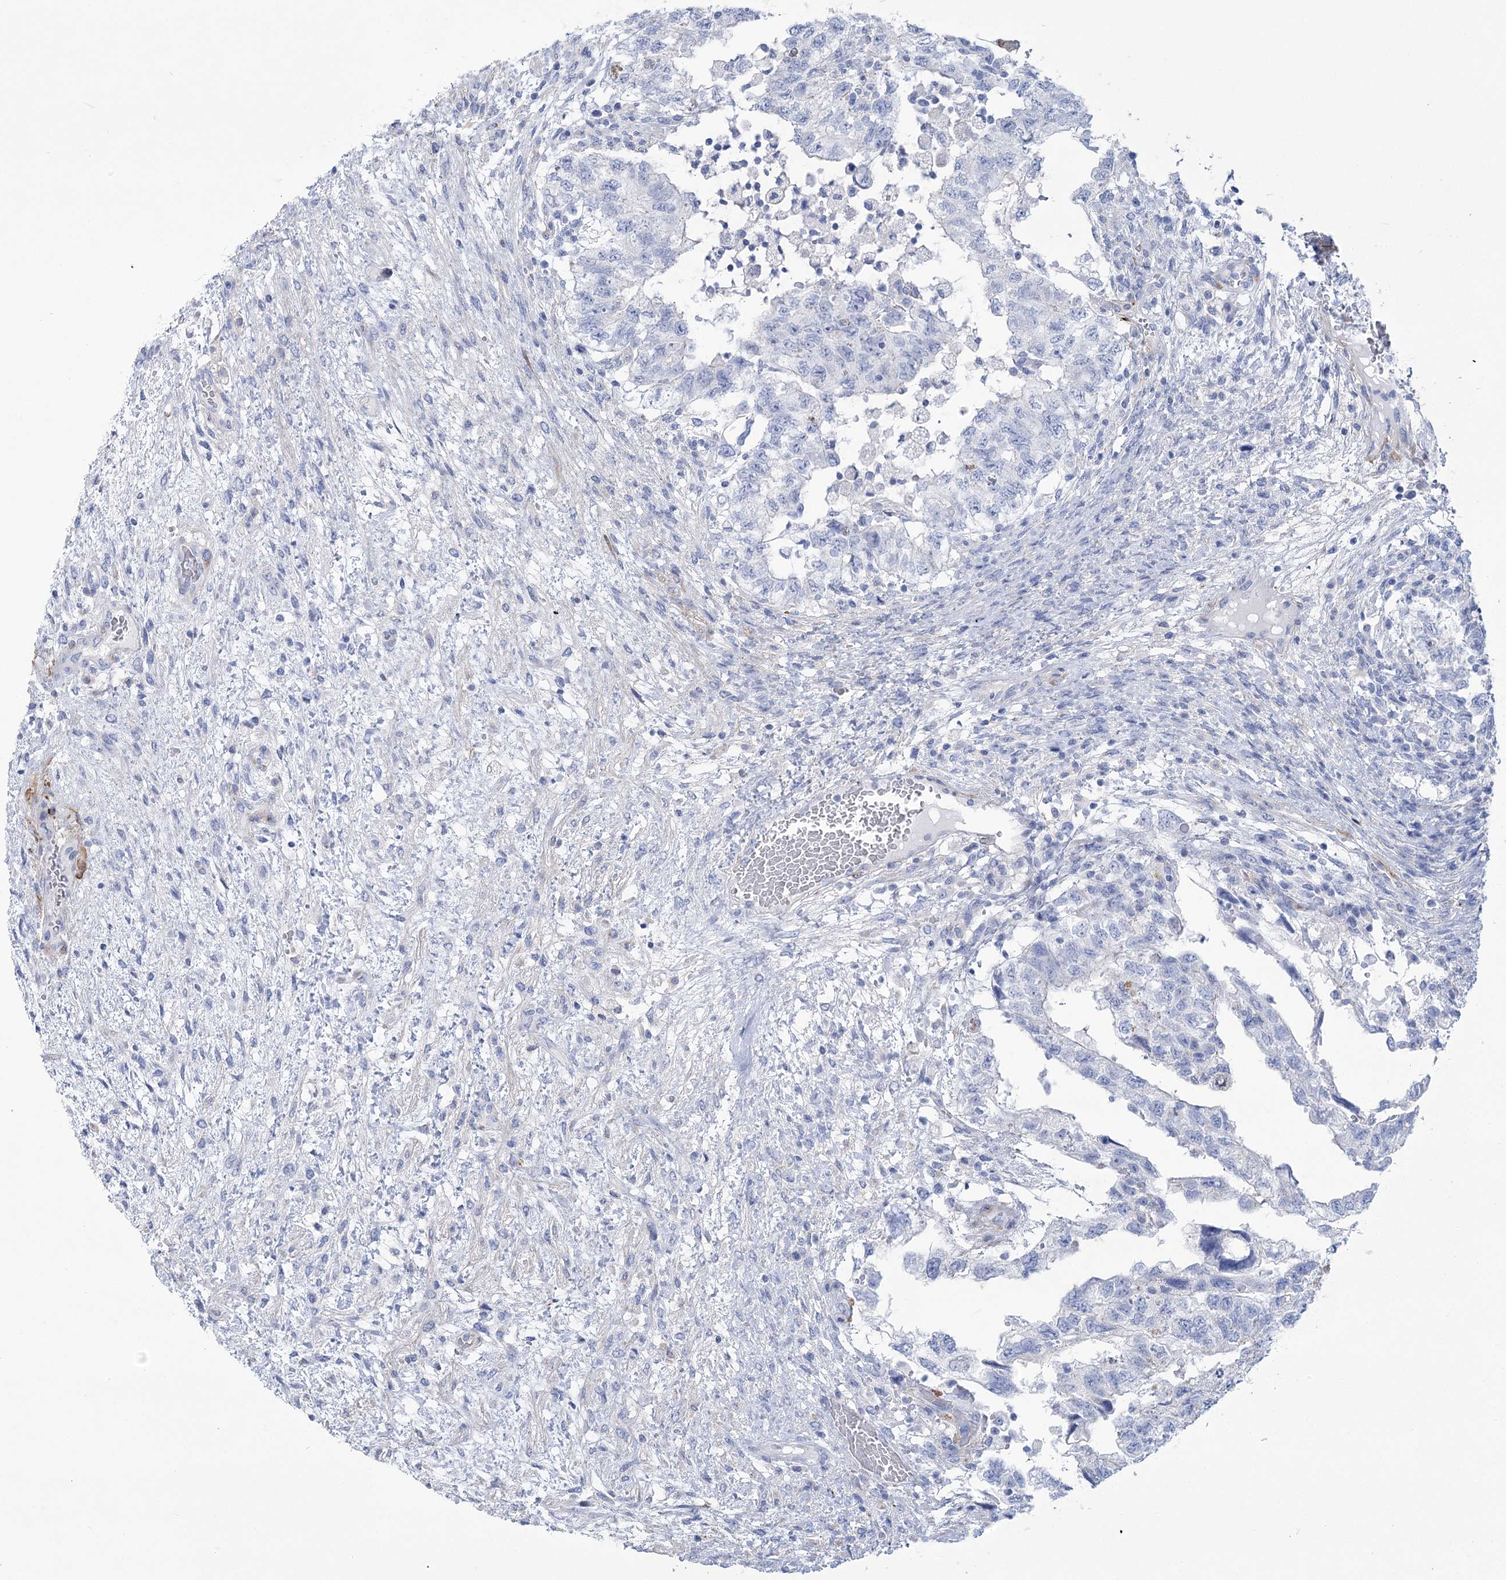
{"staining": {"intensity": "negative", "quantity": "none", "location": "none"}, "tissue": "testis cancer", "cell_type": "Tumor cells", "image_type": "cancer", "snomed": [{"axis": "morphology", "description": "Carcinoma, Embryonal, NOS"}, {"axis": "topography", "description": "Testis"}], "caption": "The photomicrograph exhibits no staining of tumor cells in testis cancer (embryonal carcinoma). (Stains: DAB (3,3'-diaminobenzidine) IHC with hematoxylin counter stain, Microscopy: brightfield microscopy at high magnification).", "gene": "PCDHA1", "patient": {"sex": "male", "age": 36}}